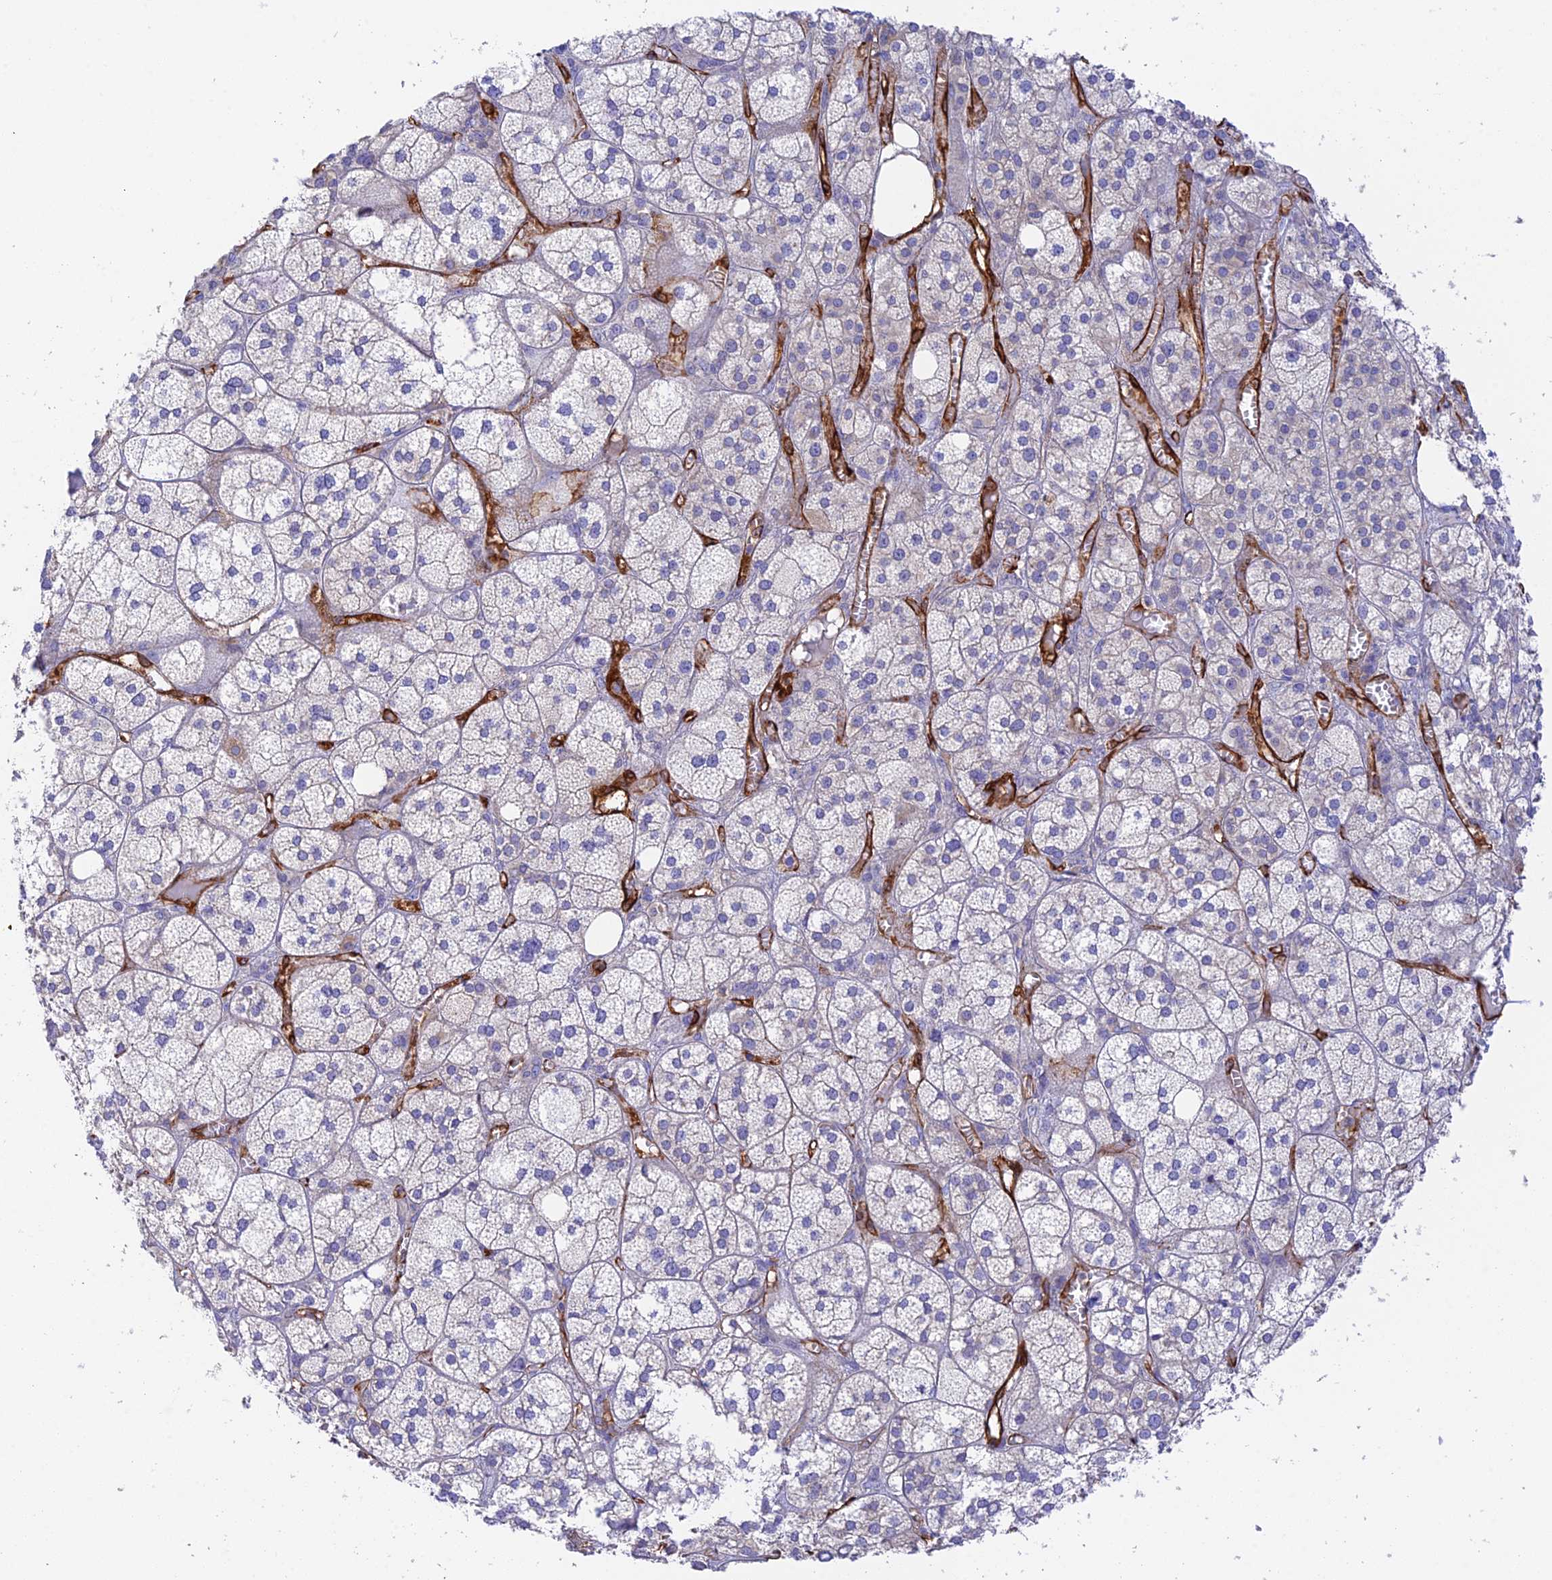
{"staining": {"intensity": "negative", "quantity": "none", "location": "none"}, "tissue": "adrenal gland", "cell_type": "Glandular cells", "image_type": "normal", "snomed": [{"axis": "morphology", "description": "Normal tissue, NOS"}, {"axis": "topography", "description": "Adrenal gland"}], "caption": "DAB immunohistochemical staining of benign human adrenal gland shows no significant expression in glandular cells. (DAB (3,3'-diaminobenzidine) immunohistochemistry (IHC) visualized using brightfield microscopy, high magnification).", "gene": "MYO9A", "patient": {"sex": "female", "age": 61}}